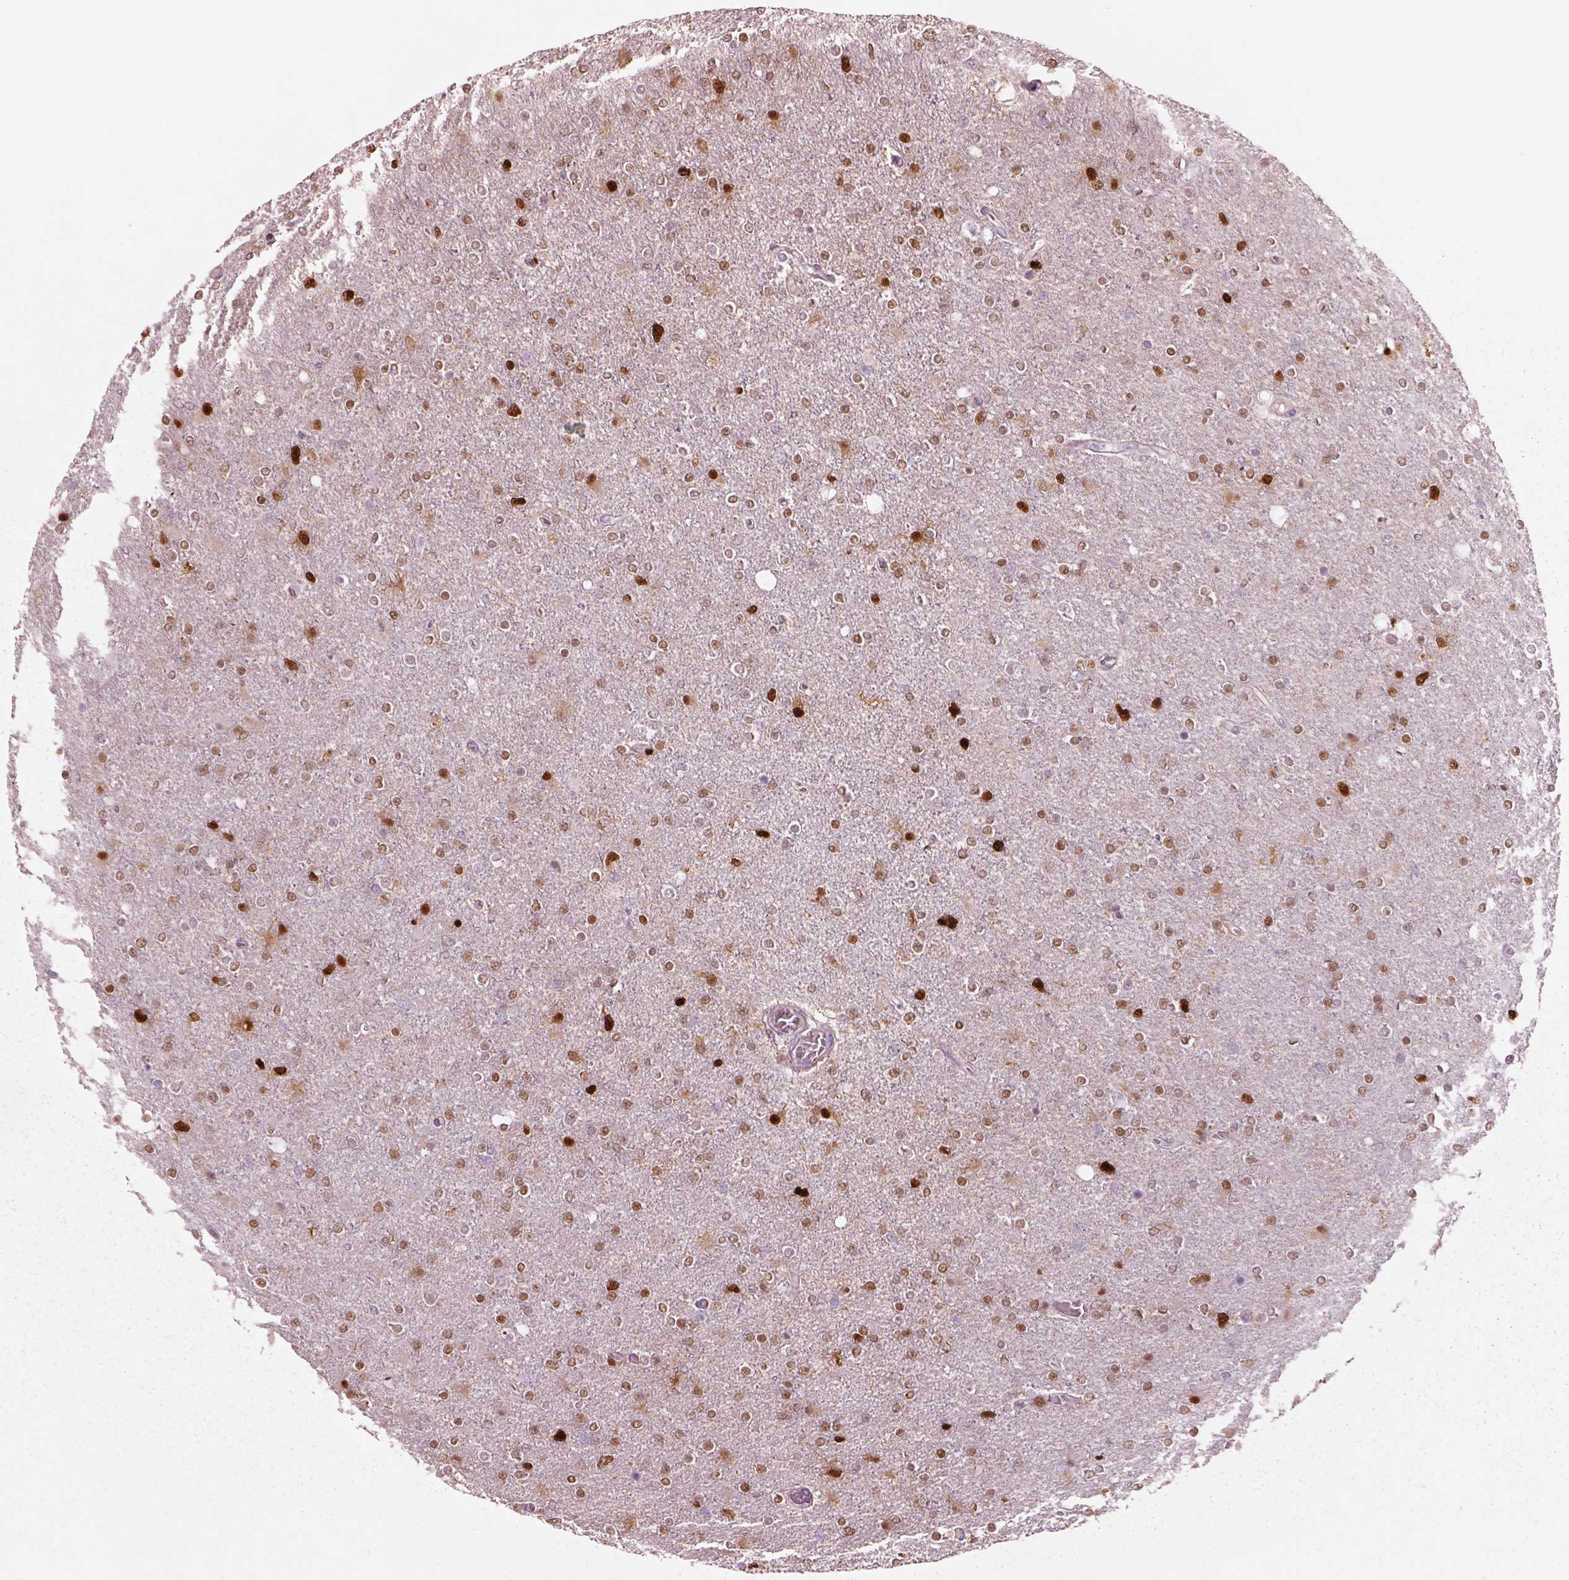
{"staining": {"intensity": "moderate", "quantity": ">75%", "location": "nuclear"}, "tissue": "glioma", "cell_type": "Tumor cells", "image_type": "cancer", "snomed": [{"axis": "morphology", "description": "Glioma, malignant, High grade"}, {"axis": "topography", "description": "Cerebral cortex"}], "caption": "Moderate nuclear staining is identified in approximately >75% of tumor cells in malignant glioma (high-grade).", "gene": "SOX9", "patient": {"sex": "male", "age": 70}}